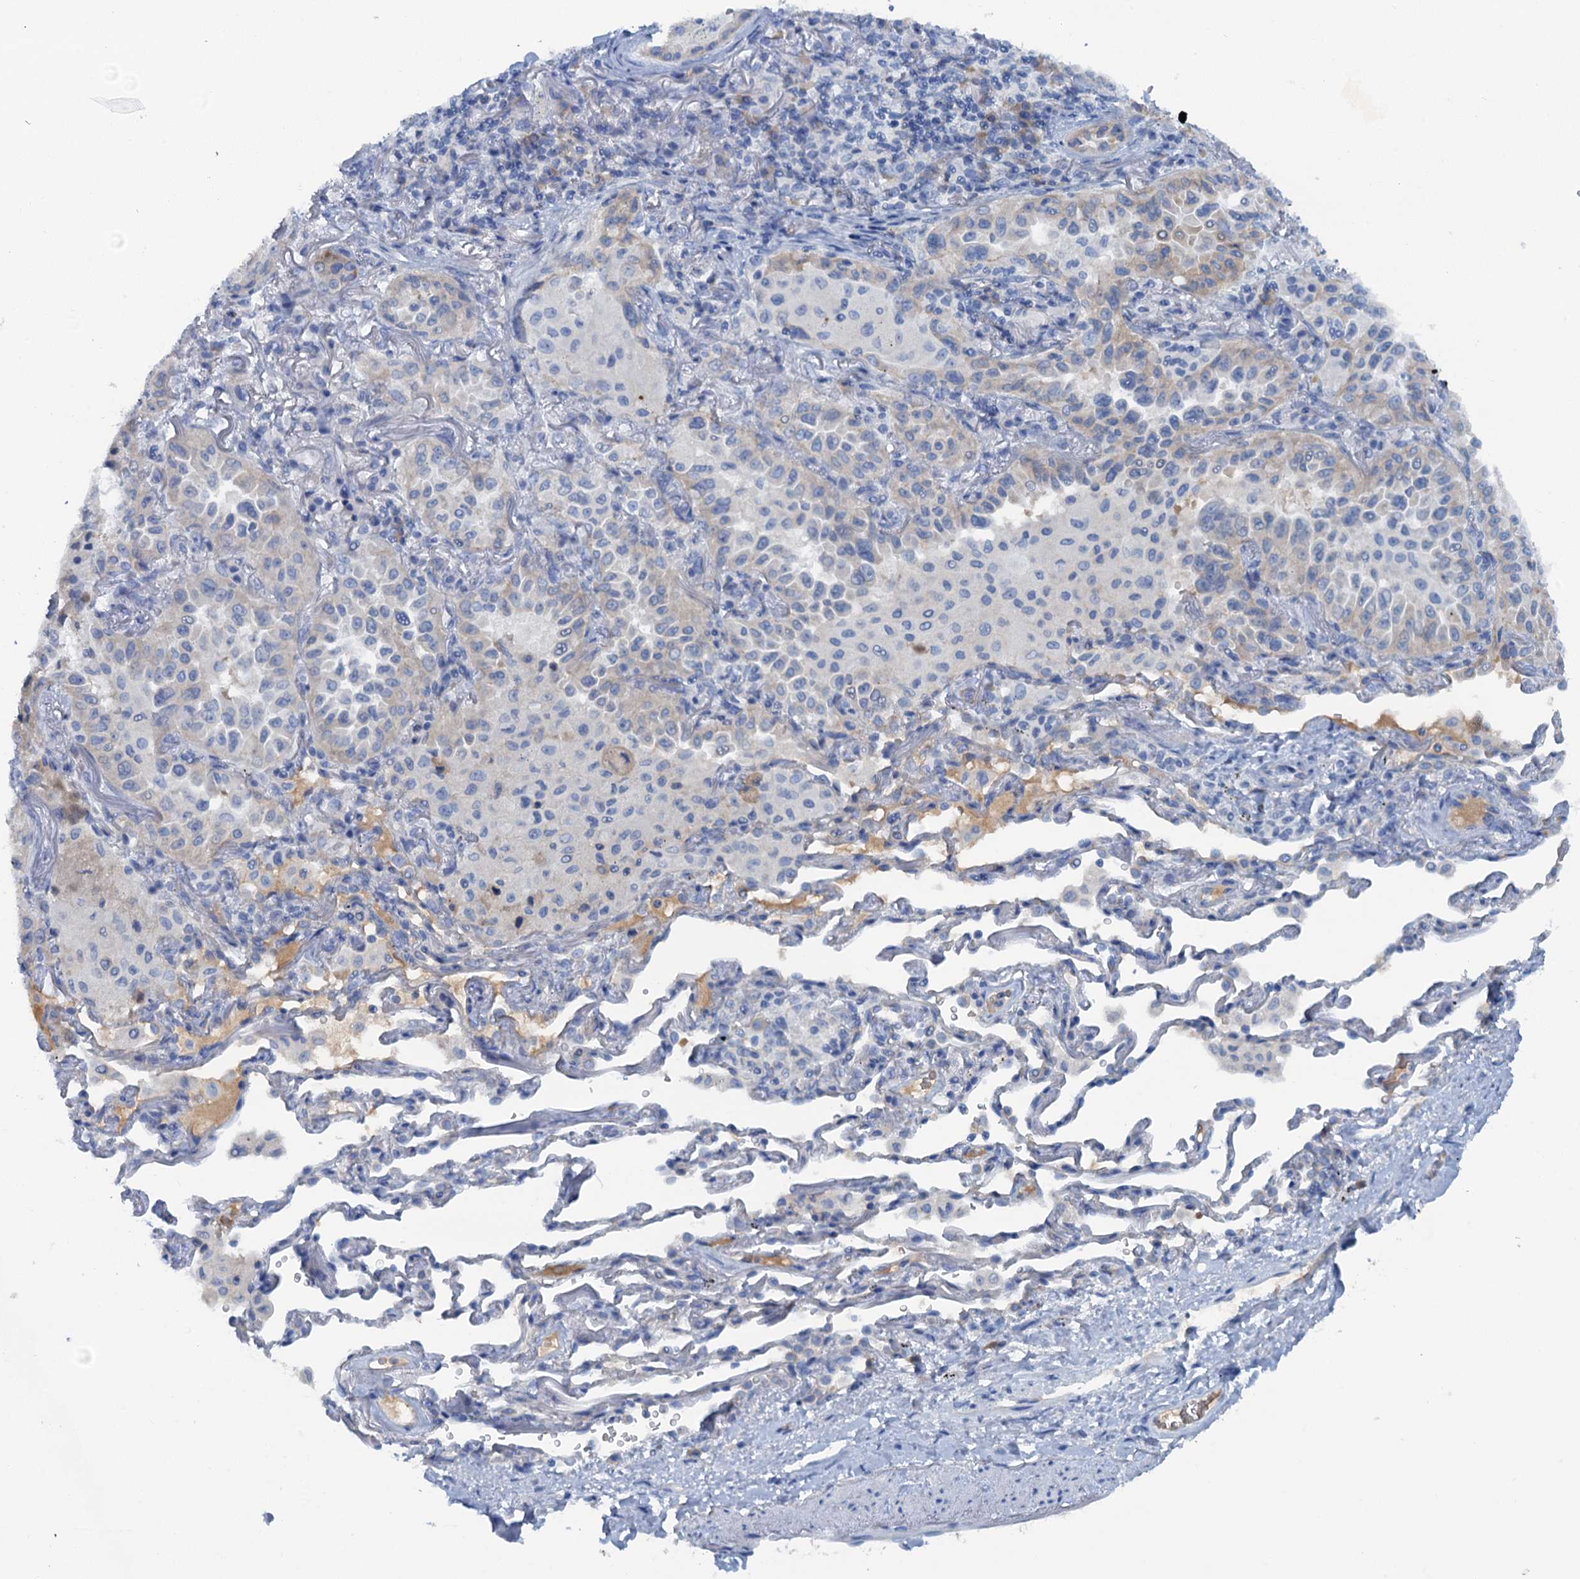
{"staining": {"intensity": "weak", "quantity": "<25%", "location": "cytoplasmic/membranous"}, "tissue": "lung cancer", "cell_type": "Tumor cells", "image_type": "cancer", "snomed": [{"axis": "morphology", "description": "Adenocarcinoma, NOS"}, {"axis": "topography", "description": "Lung"}], "caption": "Adenocarcinoma (lung) was stained to show a protein in brown. There is no significant positivity in tumor cells.", "gene": "MYADML2", "patient": {"sex": "female", "age": 69}}